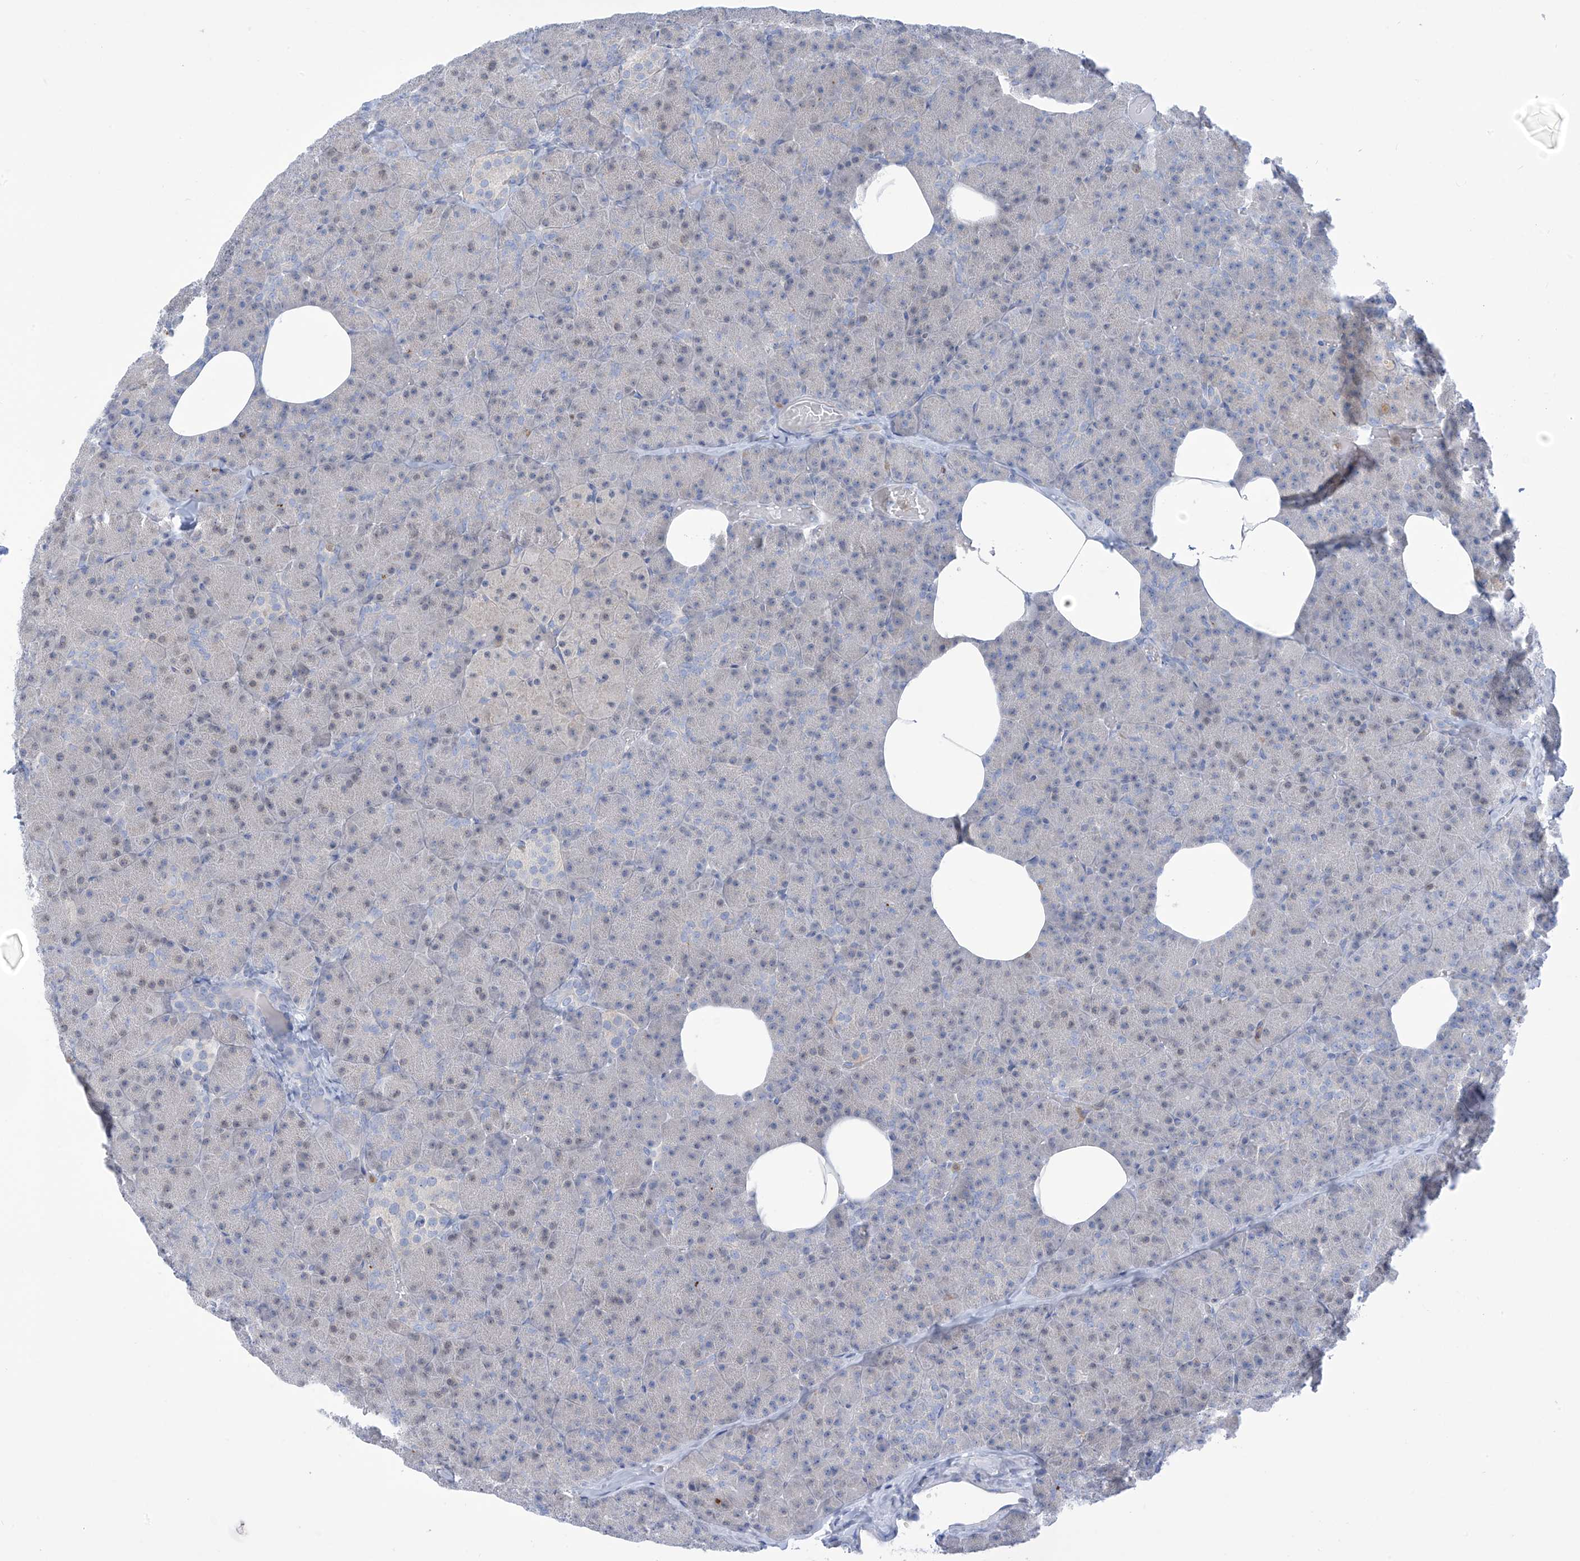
{"staining": {"intensity": "negative", "quantity": "none", "location": "none"}, "tissue": "pancreas", "cell_type": "Exocrine glandular cells", "image_type": "normal", "snomed": [{"axis": "morphology", "description": "Normal tissue, NOS"}, {"axis": "morphology", "description": "Carcinoid, malignant, NOS"}, {"axis": "topography", "description": "Pancreas"}], "caption": "Photomicrograph shows no significant protein expression in exocrine glandular cells of unremarkable pancreas.", "gene": "FABP2", "patient": {"sex": "female", "age": 35}}